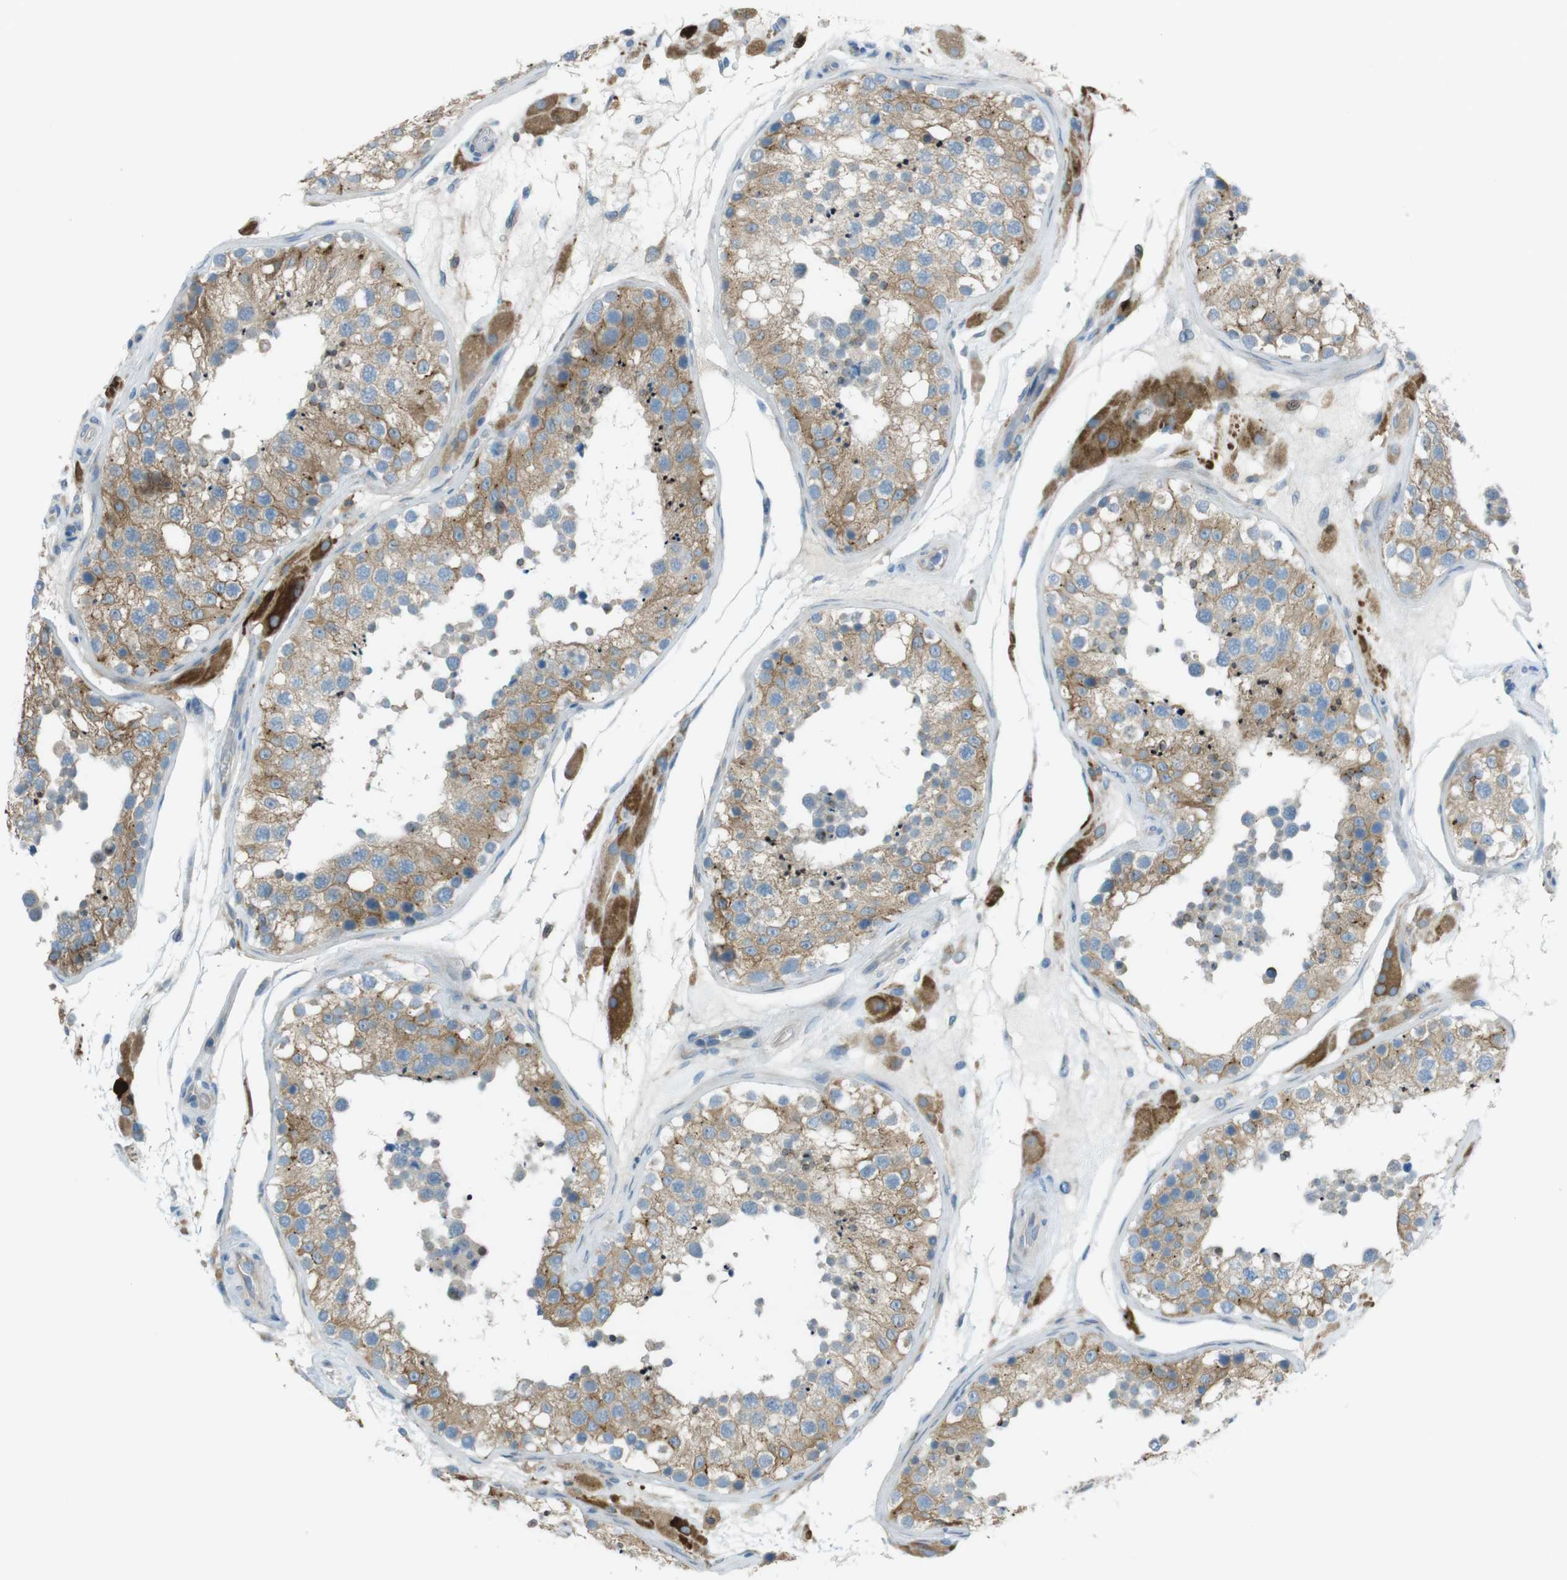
{"staining": {"intensity": "moderate", "quantity": ">75%", "location": "cytoplasmic/membranous"}, "tissue": "testis", "cell_type": "Cells in seminiferous ducts", "image_type": "normal", "snomed": [{"axis": "morphology", "description": "Normal tissue, NOS"}, {"axis": "topography", "description": "Testis"}], "caption": "Immunohistochemical staining of unremarkable testis exhibits medium levels of moderate cytoplasmic/membranous positivity in about >75% of cells in seminiferous ducts.", "gene": "TMEM41B", "patient": {"sex": "male", "age": 26}}